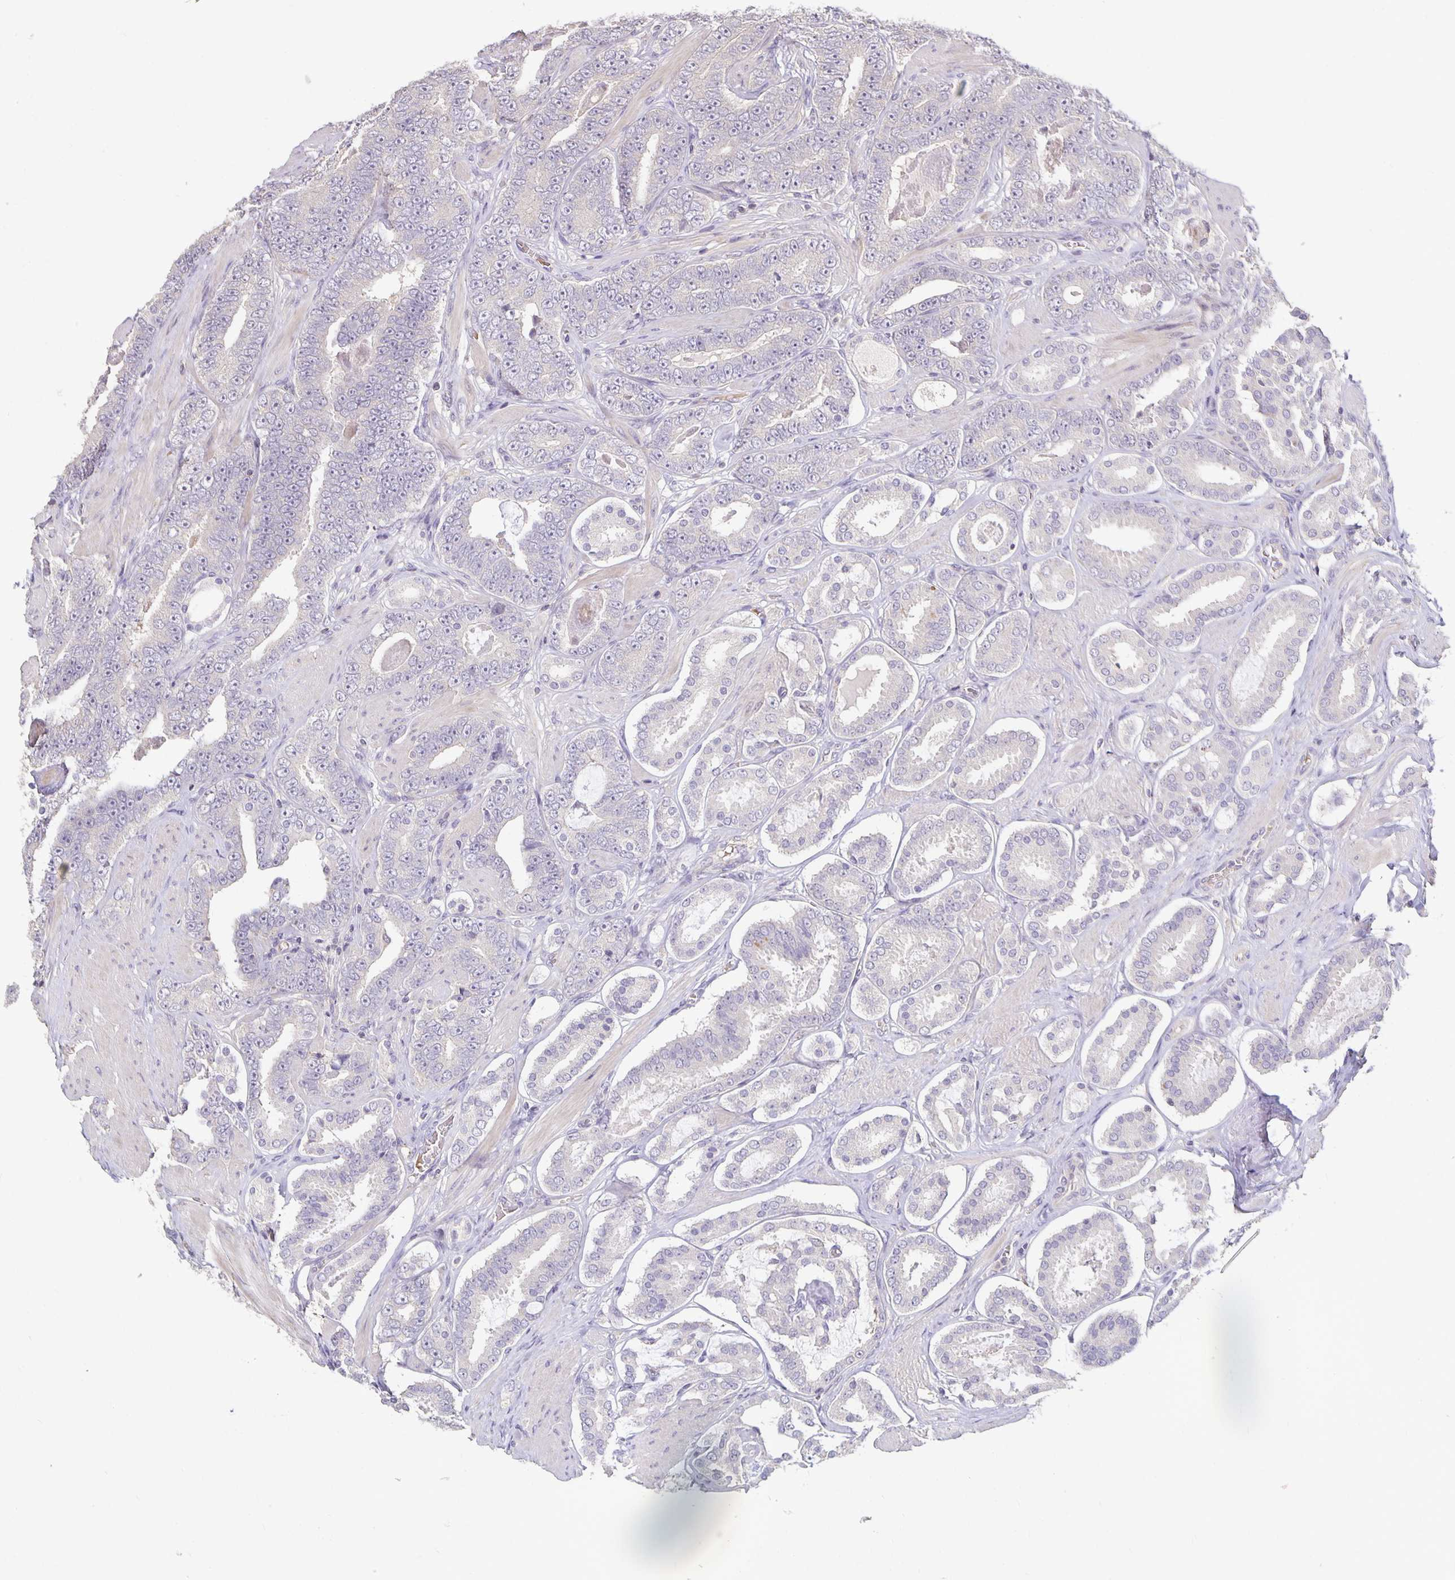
{"staining": {"intensity": "negative", "quantity": "none", "location": "none"}, "tissue": "prostate cancer", "cell_type": "Tumor cells", "image_type": "cancer", "snomed": [{"axis": "morphology", "description": "Adenocarcinoma, High grade"}, {"axis": "topography", "description": "Prostate"}], "caption": "An IHC photomicrograph of prostate cancer is shown. There is no staining in tumor cells of prostate cancer.", "gene": "CST6", "patient": {"sex": "male", "age": 63}}